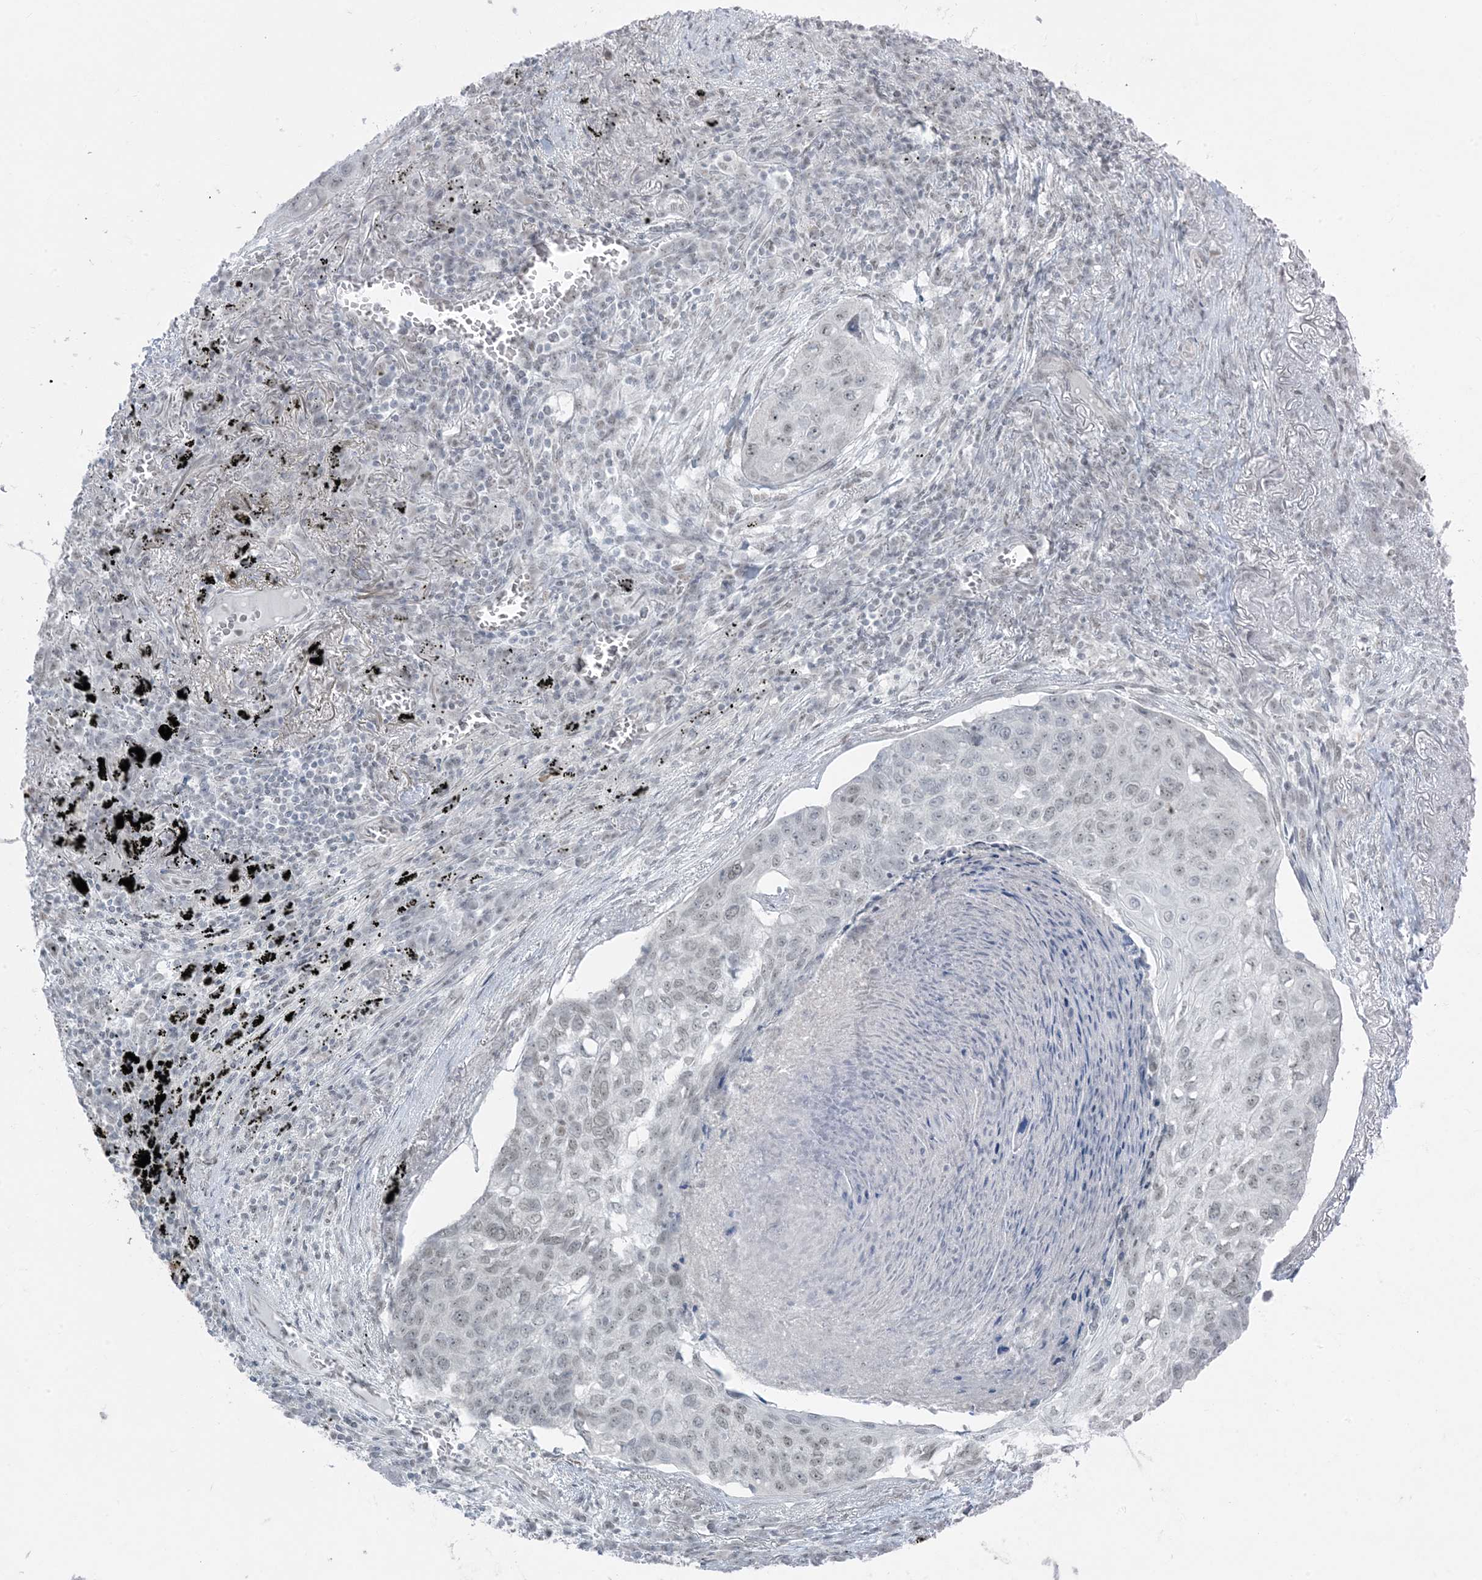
{"staining": {"intensity": "negative", "quantity": "none", "location": "none"}, "tissue": "lung cancer", "cell_type": "Tumor cells", "image_type": "cancer", "snomed": [{"axis": "morphology", "description": "Squamous cell carcinoma, NOS"}, {"axis": "topography", "description": "Lung"}], "caption": "DAB immunohistochemical staining of lung squamous cell carcinoma reveals no significant staining in tumor cells.", "gene": "ZNF787", "patient": {"sex": "female", "age": 63}}